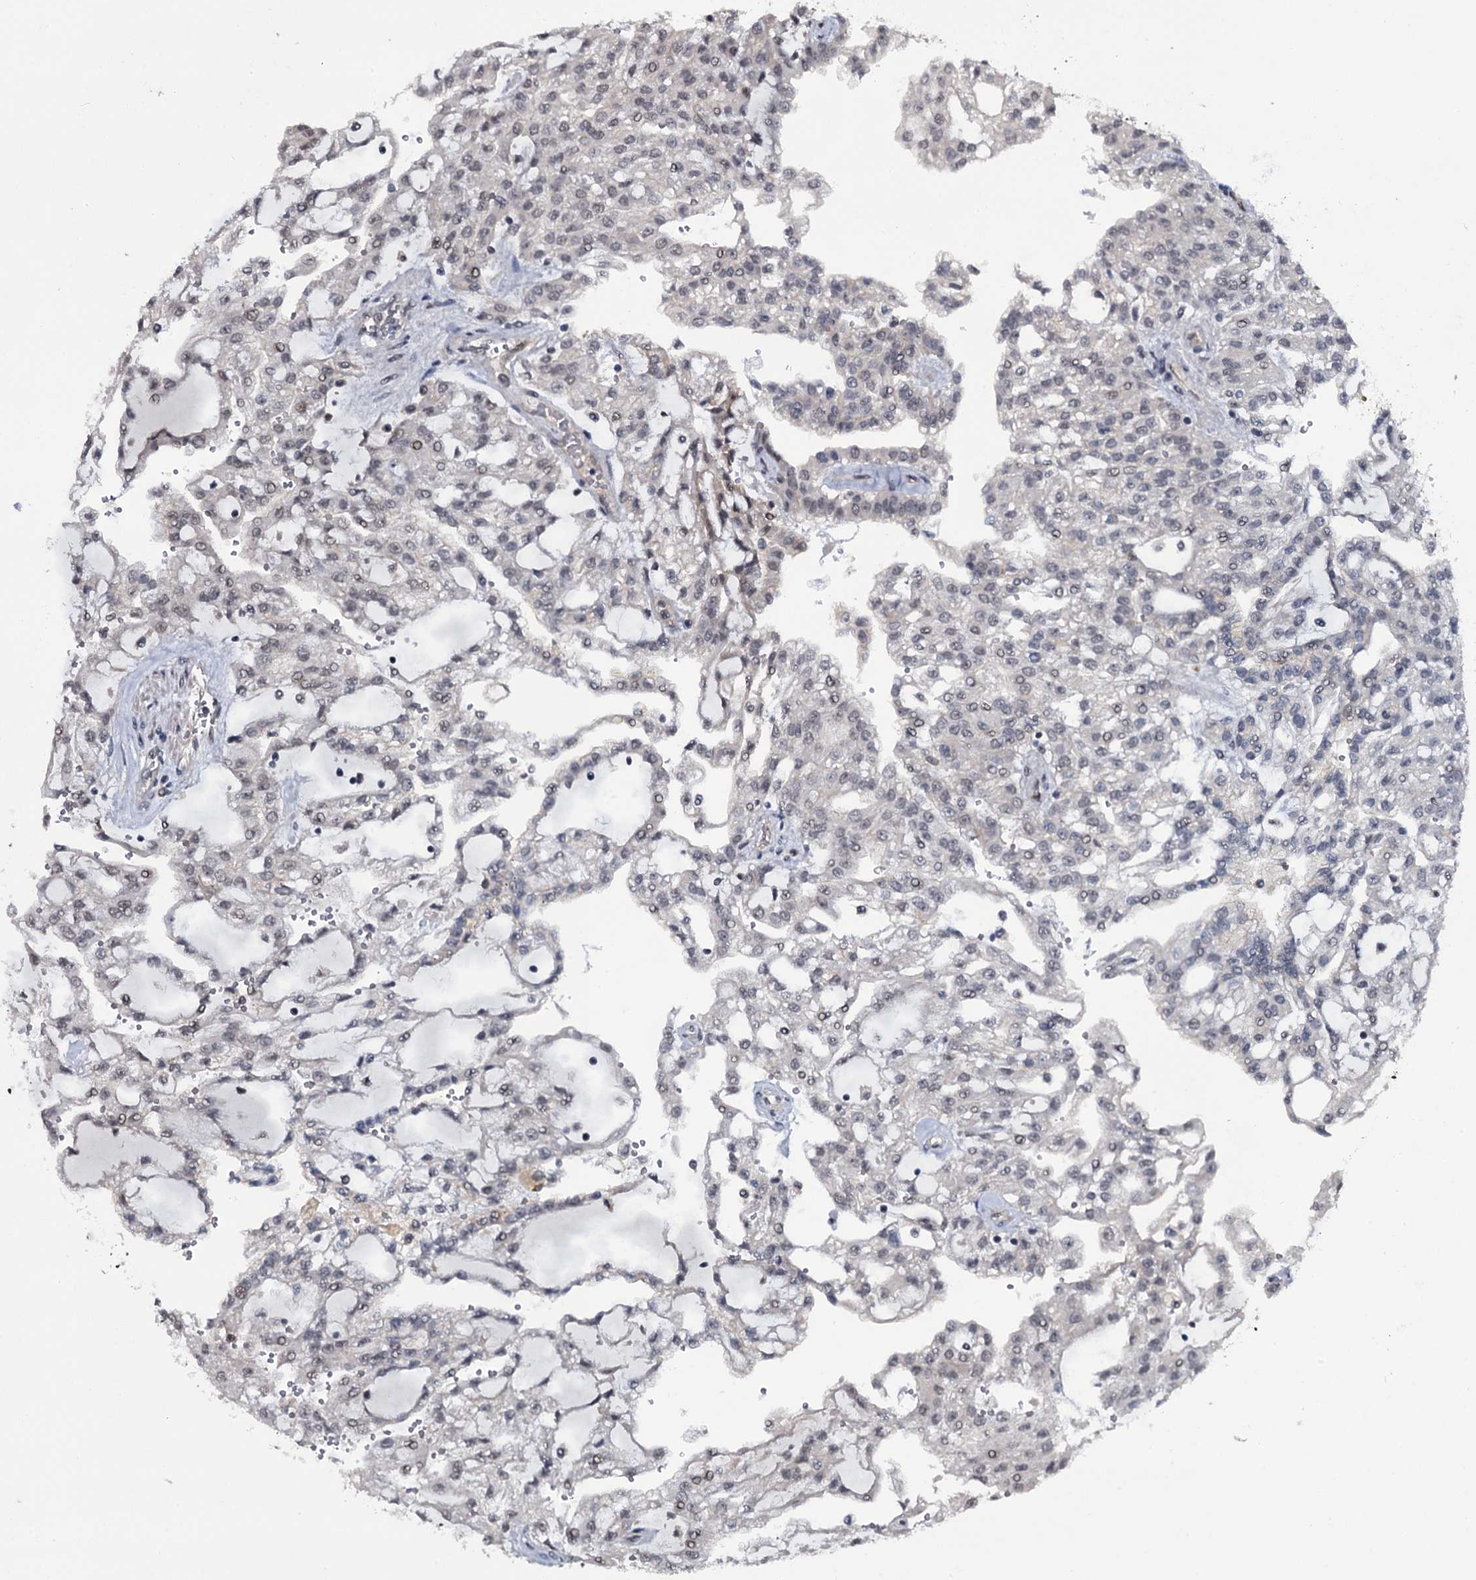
{"staining": {"intensity": "weak", "quantity": "<25%", "location": "nuclear"}, "tissue": "renal cancer", "cell_type": "Tumor cells", "image_type": "cancer", "snomed": [{"axis": "morphology", "description": "Adenocarcinoma, NOS"}, {"axis": "topography", "description": "Kidney"}], "caption": "The IHC image has no significant staining in tumor cells of adenocarcinoma (renal) tissue. (Immunohistochemistry, brightfield microscopy, high magnification).", "gene": "SH2D4B", "patient": {"sex": "male", "age": 63}}